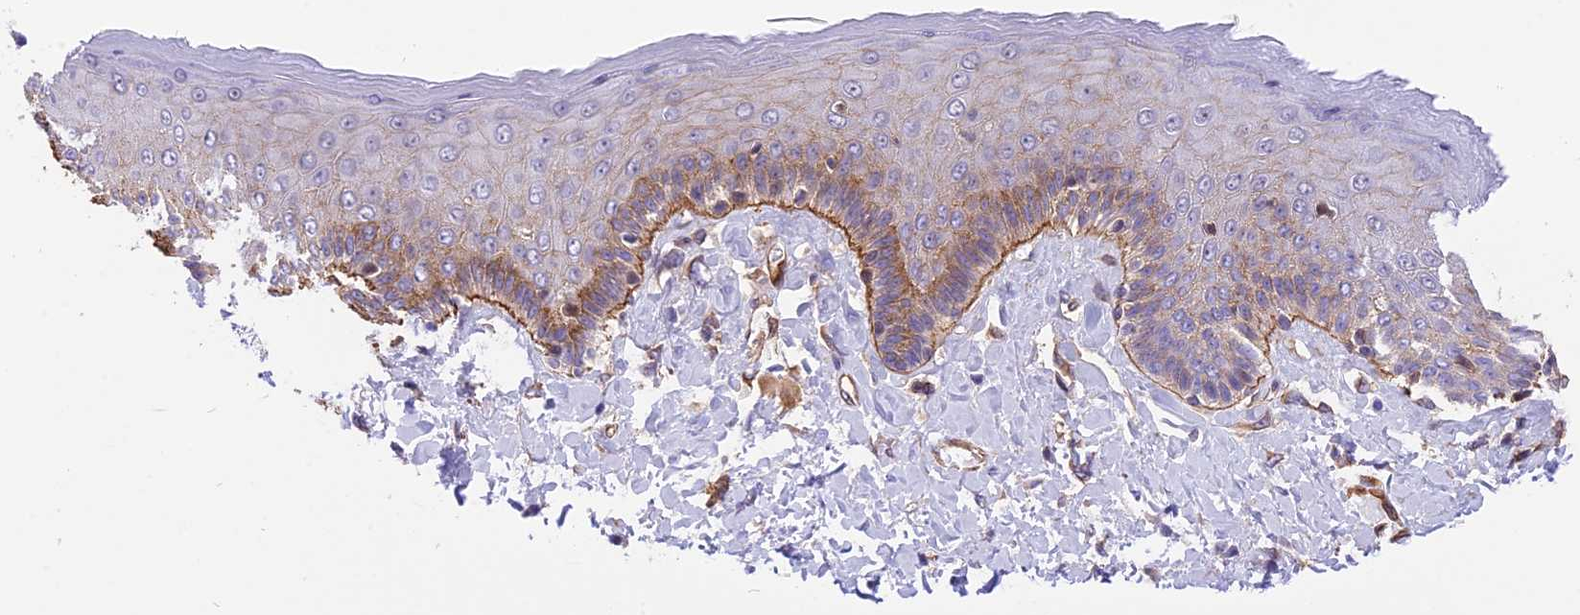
{"staining": {"intensity": "weak", "quantity": "<25%", "location": "cytoplasmic/membranous"}, "tissue": "skin", "cell_type": "Epidermal cells", "image_type": "normal", "snomed": [{"axis": "morphology", "description": "Normal tissue, NOS"}, {"axis": "topography", "description": "Anal"}], "caption": "A high-resolution image shows IHC staining of unremarkable skin, which shows no significant expression in epidermal cells. (Immunohistochemistry (ihc), brightfield microscopy, high magnification).", "gene": "R3HDM4", "patient": {"sex": "male", "age": 69}}